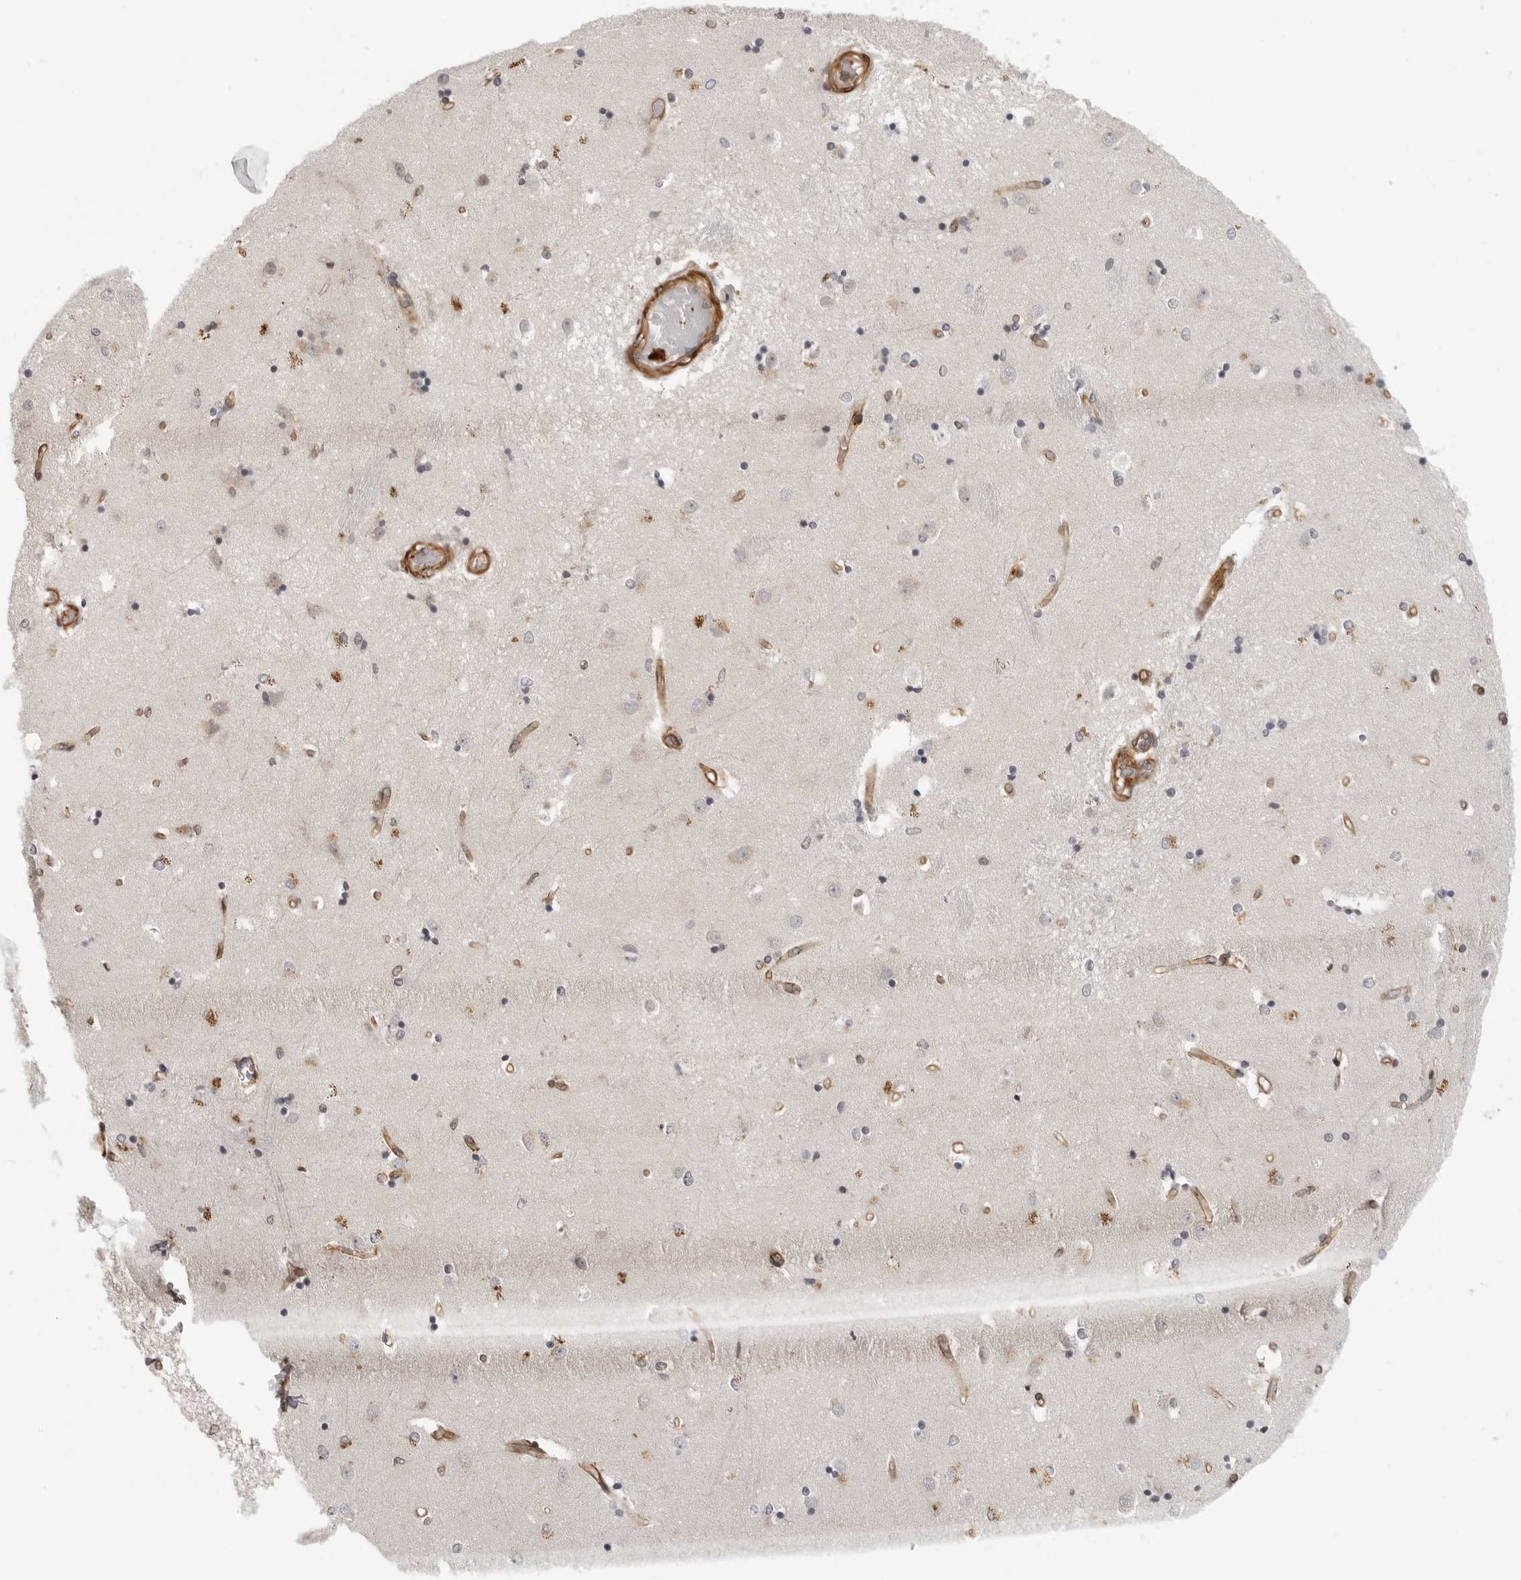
{"staining": {"intensity": "moderate", "quantity": "<25%", "location": "cytoplasmic/membranous"}, "tissue": "caudate", "cell_type": "Glial cells", "image_type": "normal", "snomed": [{"axis": "morphology", "description": "Normal tissue, NOS"}, {"axis": "topography", "description": "Lateral ventricle wall"}], "caption": "High-magnification brightfield microscopy of benign caudate stained with DAB (3,3'-diaminobenzidine) (brown) and counterstained with hematoxylin (blue). glial cells exhibit moderate cytoplasmic/membranous staining is present in about<25% of cells.", "gene": "TUT4", "patient": {"sex": "male", "age": 45}}